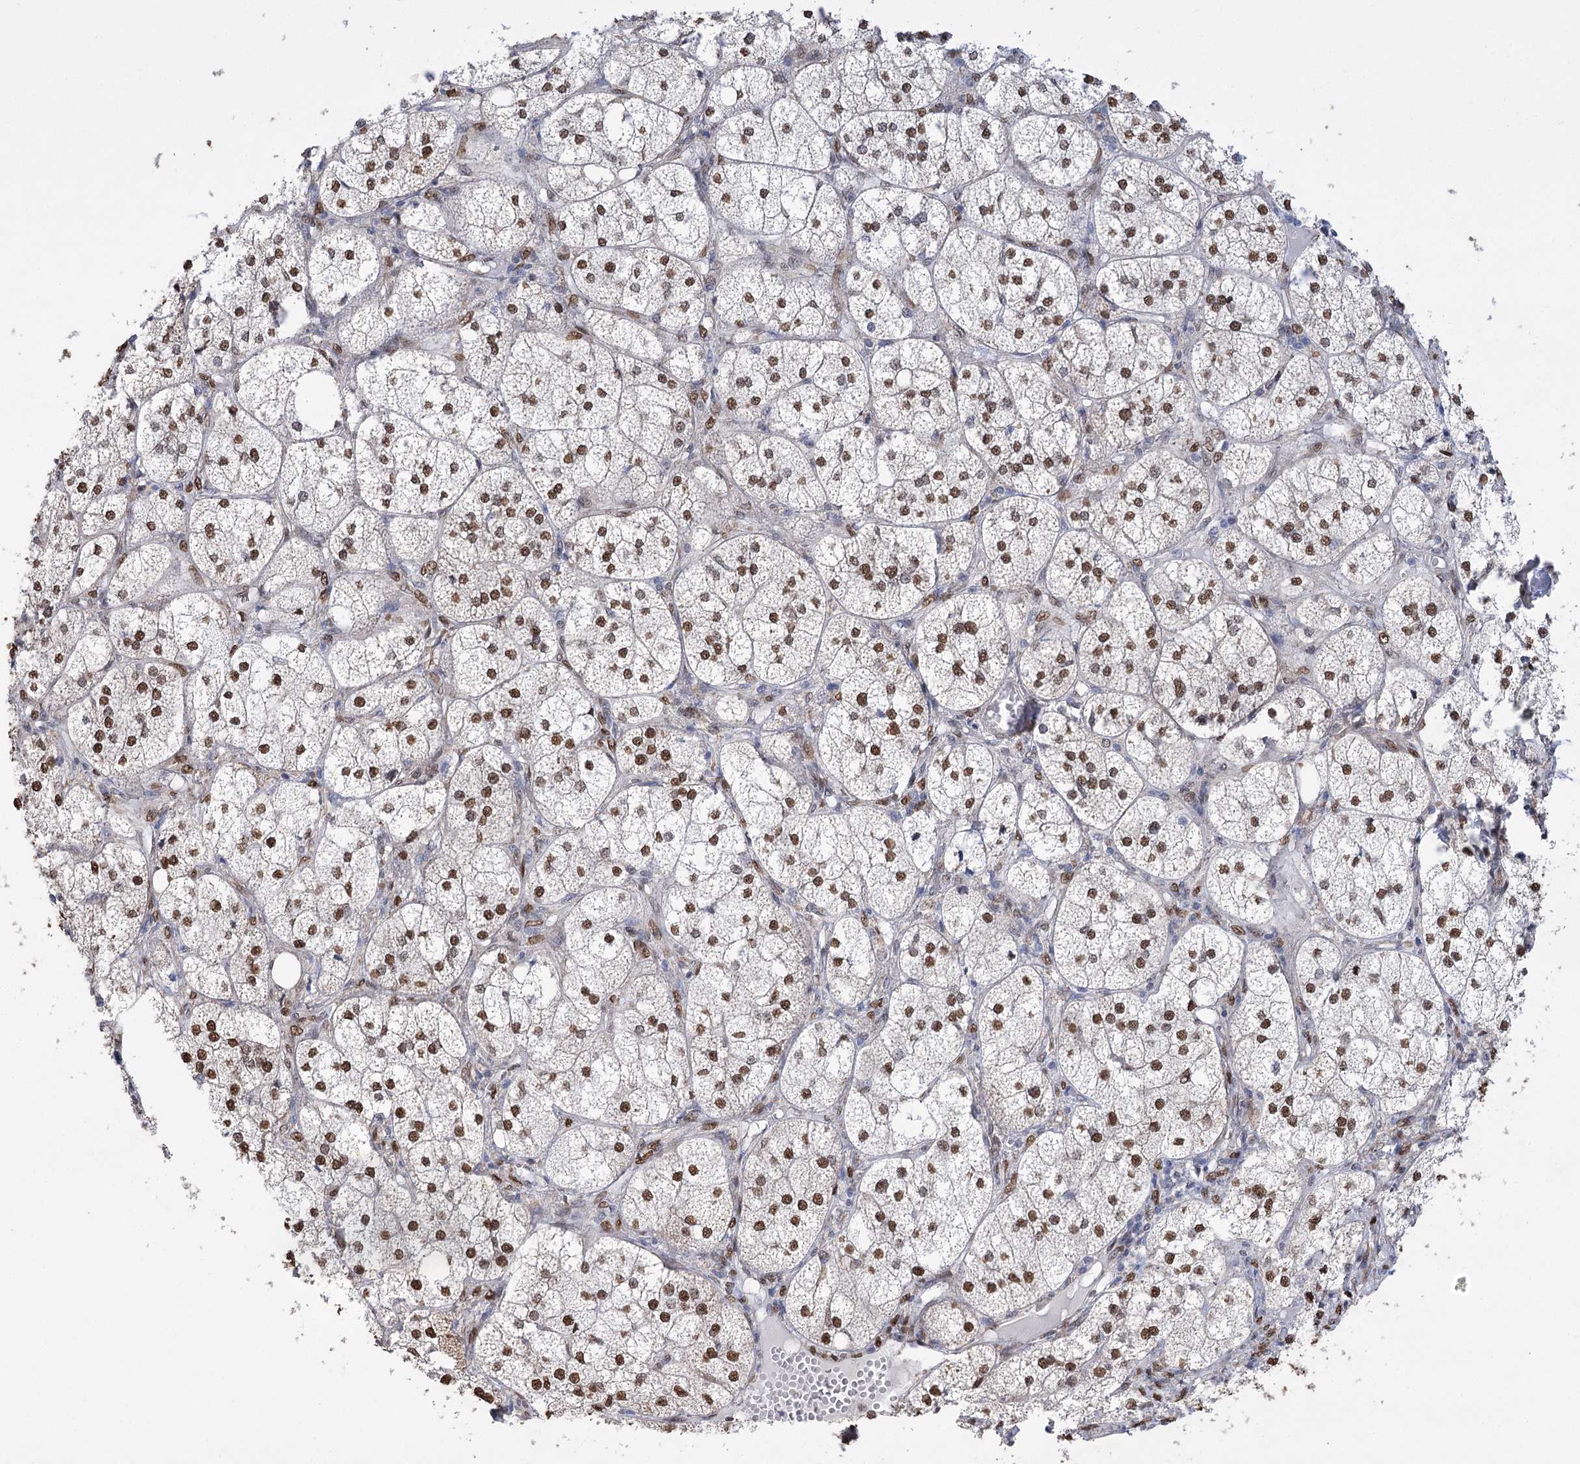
{"staining": {"intensity": "strong", "quantity": "25%-75%", "location": "cytoplasmic/membranous,nuclear"}, "tissue": "adrenal gland", "cell_type": "Glandular cells", "image_type": "normal", "snomed": [{"axis": "morphology", "description": "Normal tissue, NOS"}, {"axis": "topography", "description": "Adrenal gland"}], "caption": "The histopathology image reveals staining of benign adrenal gland, revealing strong cytoplasmic/membranous,nuclear protein staining (brown color) within glandular cells.", "gene": "NFU1", "patient": {"sex": "female", "age": 61}}